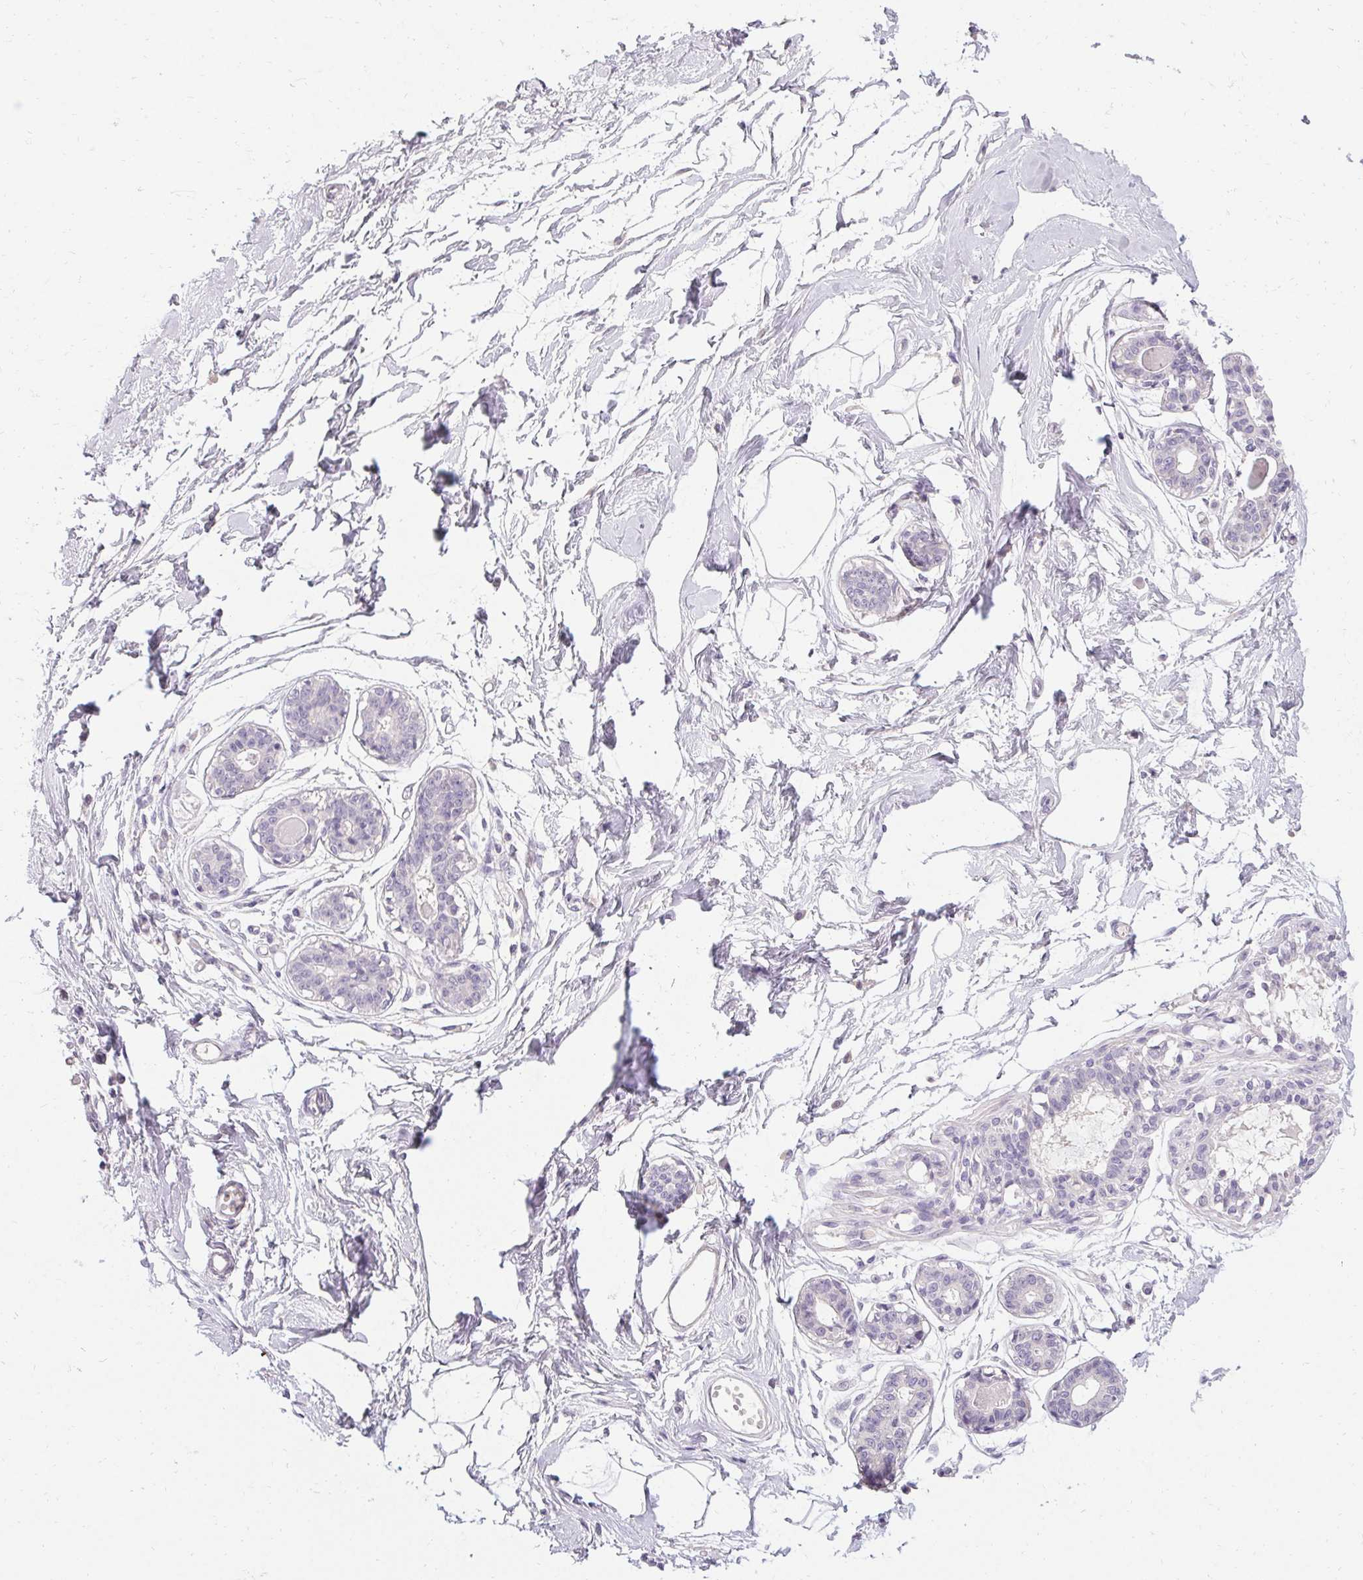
{"staining": {"intensity": "negative", "quantity": "none", "location": "none"}, "tissue": "breast", "cell_type": "Adipocytes", "image_type": "normal", "snomed": [{"axis": "morphology", "description": "Normal tissue, NOS"}, {"axis": "topography", "description": "Breast"}], "caption": "Immunohistochemistry (IHC) photomicrograph of benign human breast stained for a protein (brown), which shows no staining in adipocytes.", "gene": "HSD17B3", "patient": {"sex": "female", "age": 45}}